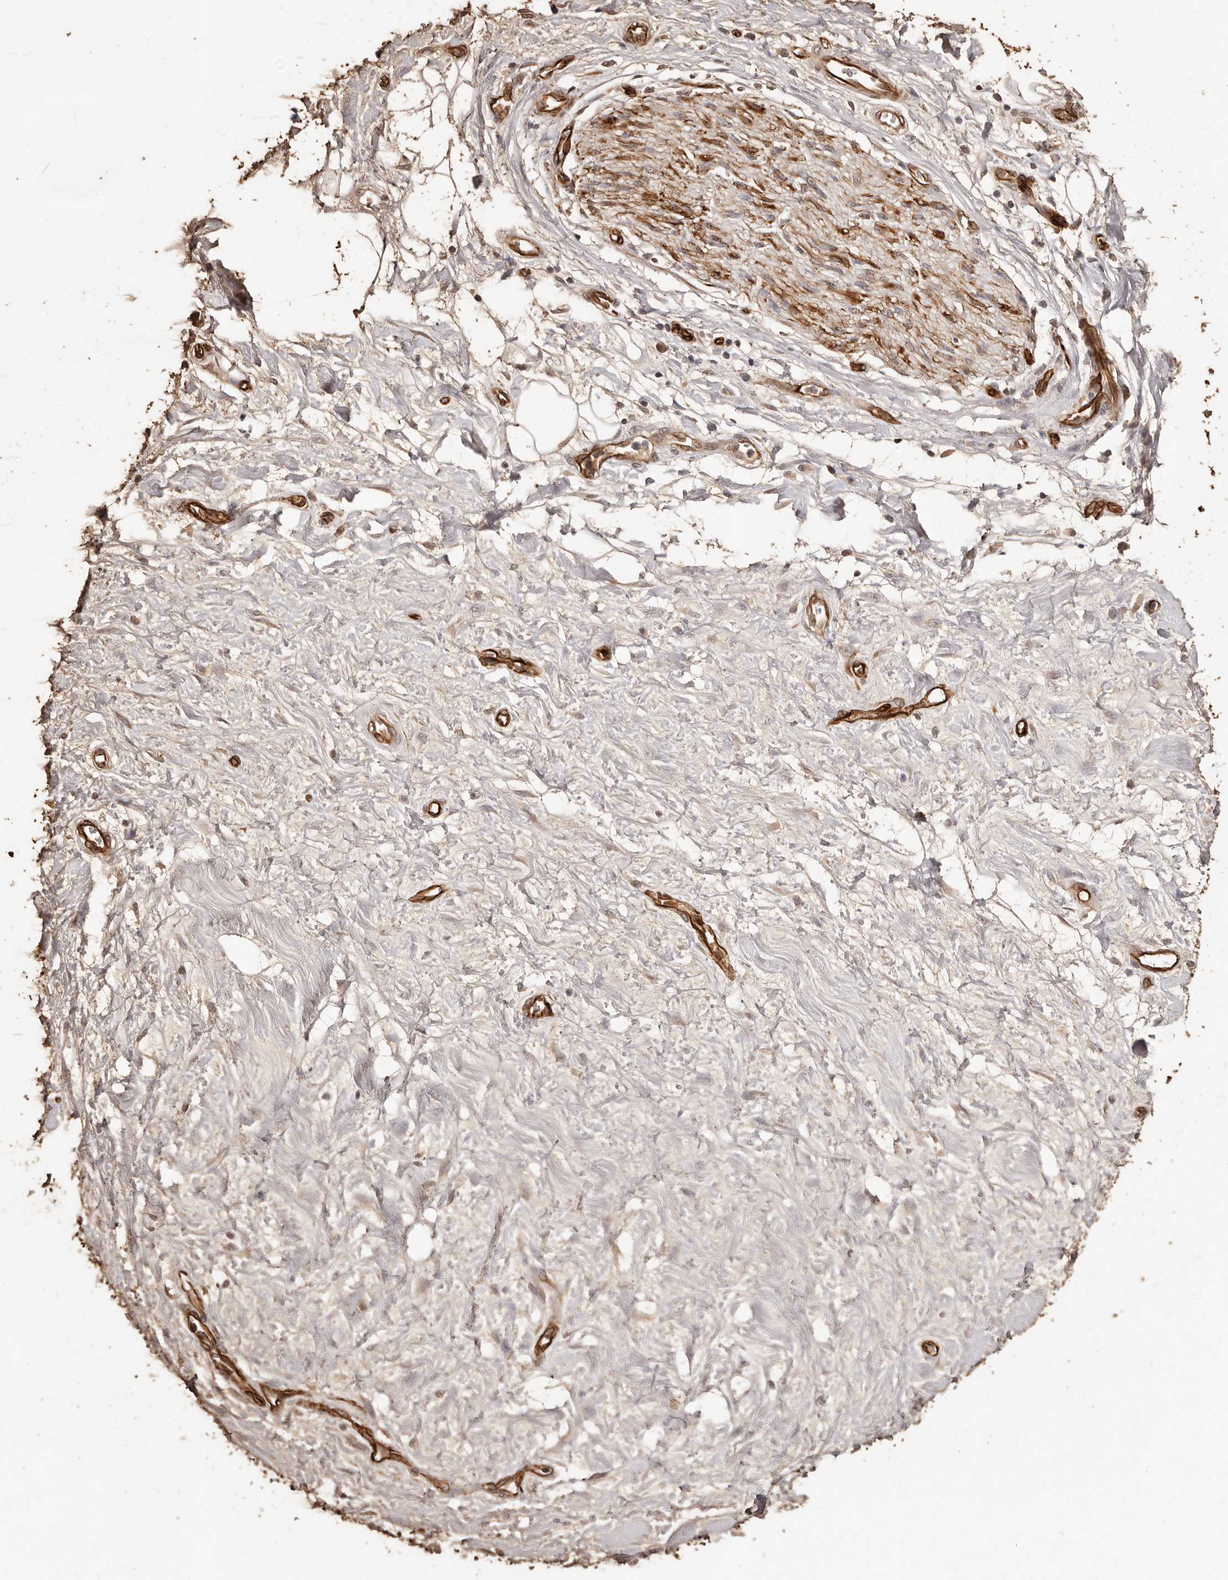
{"staining": {"intensity": "strong", "quantity": ">75%", "location": "cytoplasmic/membranous"}, "tissue": "adipose tissue", "cell_type": "Adipocytes", "image_type": "normal", "snomed": [{"axis": "morphology", "description": "Normal tissue, NOS"}, {"axis": "morphology", "description": "Adenocarcinoma, NOS"}, {"axis": "topography", "description": "Pancreas"}, {"axis": "topography", "description": "Peripheral nerve tissue"}], "caption": "Immunohistochemistry (IHC) of normal adipose tissue demonstrates high levels of strong cytoplasmic/membranous expression in about >75% of adipocytes.", "gene": "ZNF557", "patient": {"sex": "male", "age": 59}}